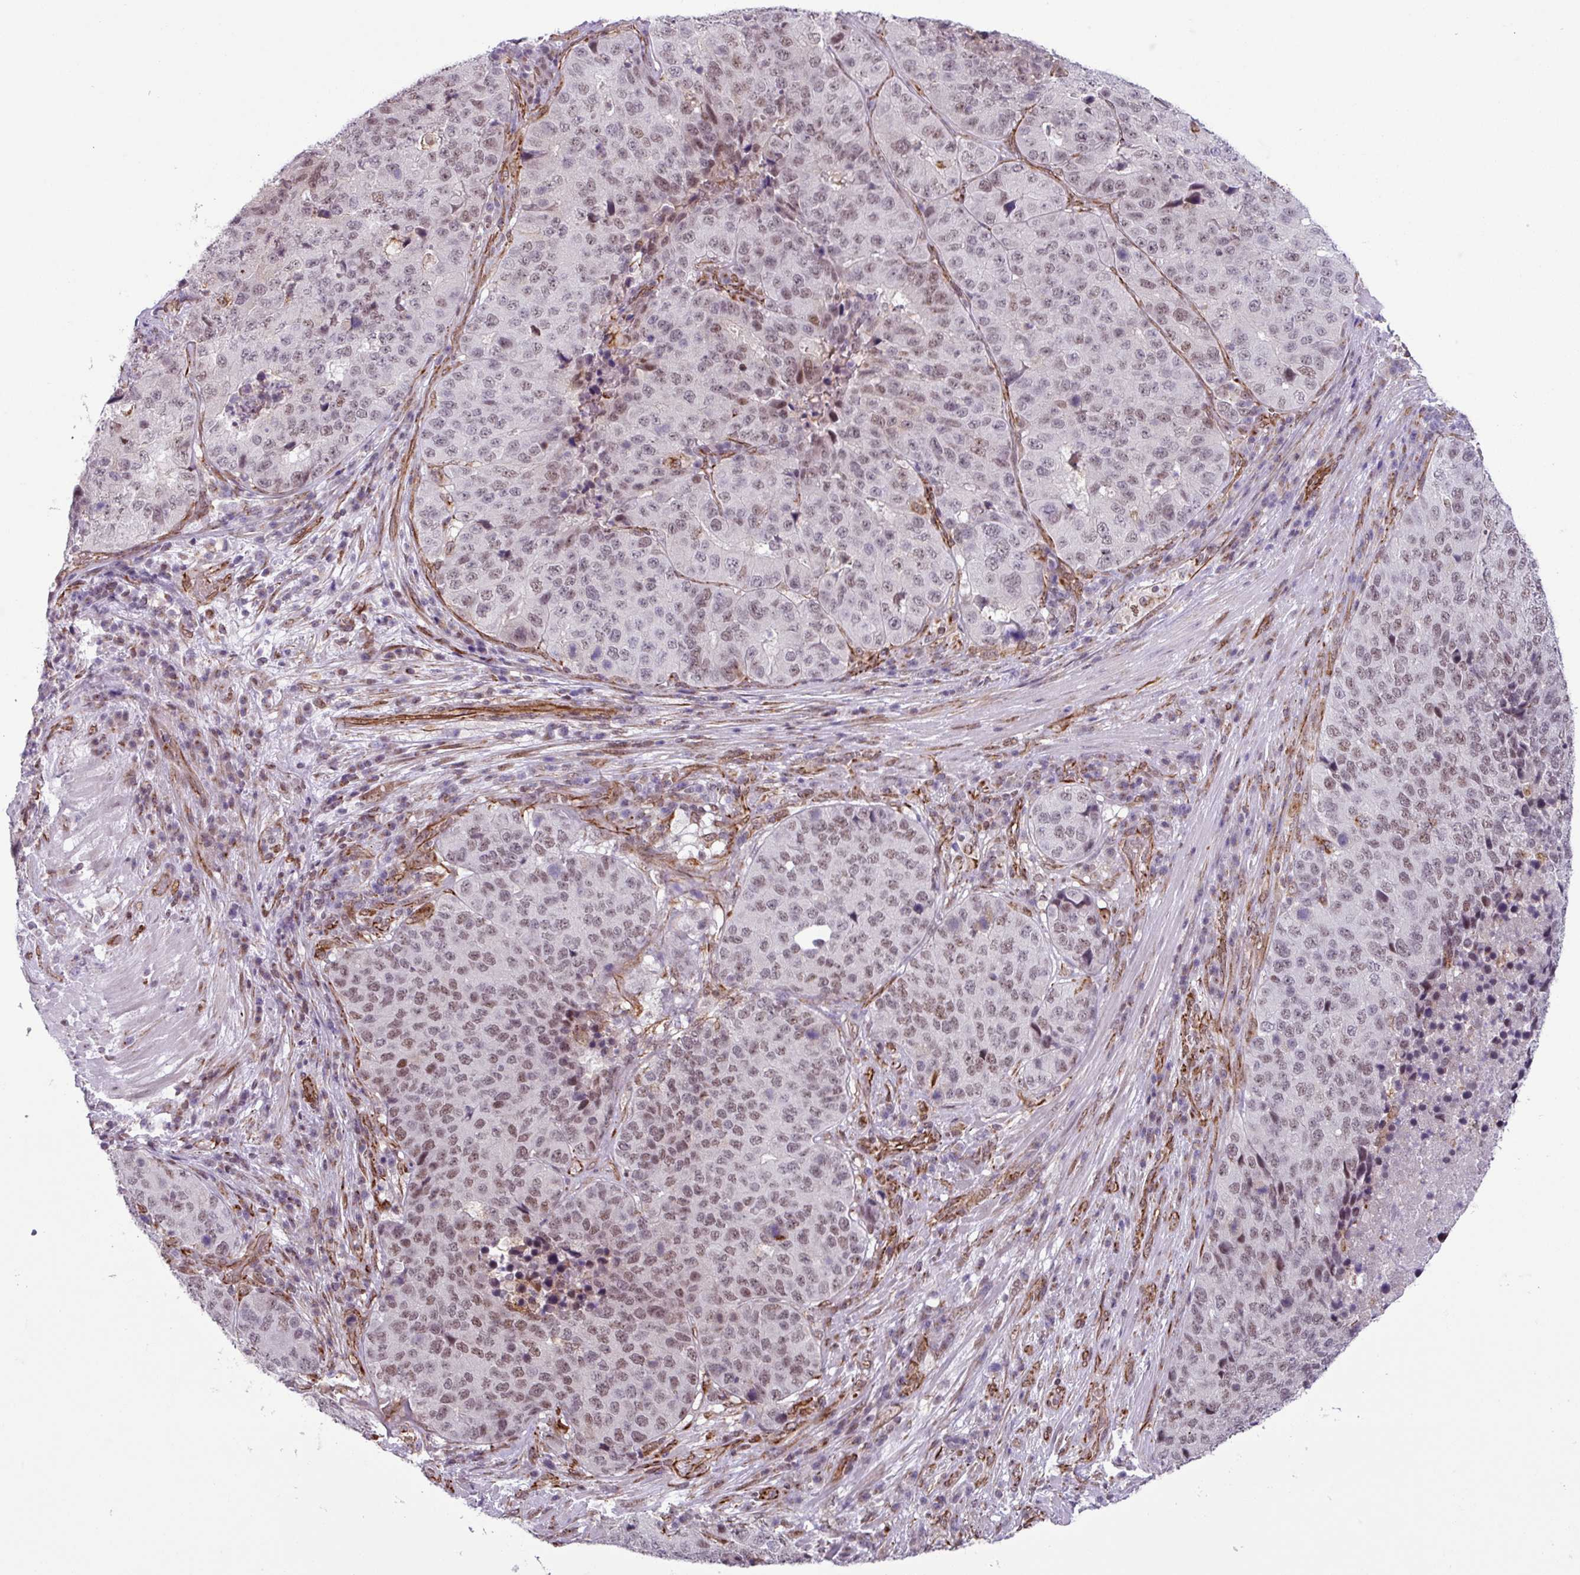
{"staining": {"intensity": "moderate", "quantity": "25%-75%", "location": "nuclear"}, "tissue": "stomach cancer", "cell_type": "Tumor cells", "image_type": "cancer", "snomed": [{"axis": "morphology", "description": "Adenocarcinoma, NOS"}, {"axis": "topography", "description": "Stomach"}], "caption": "Protein staining displays moderate nuclear staining in about 25%-75% of tumor cells in stomach adenocarcinoma.", "gene": "CHD3", "patient": {"sex": "male", "age": 71}}